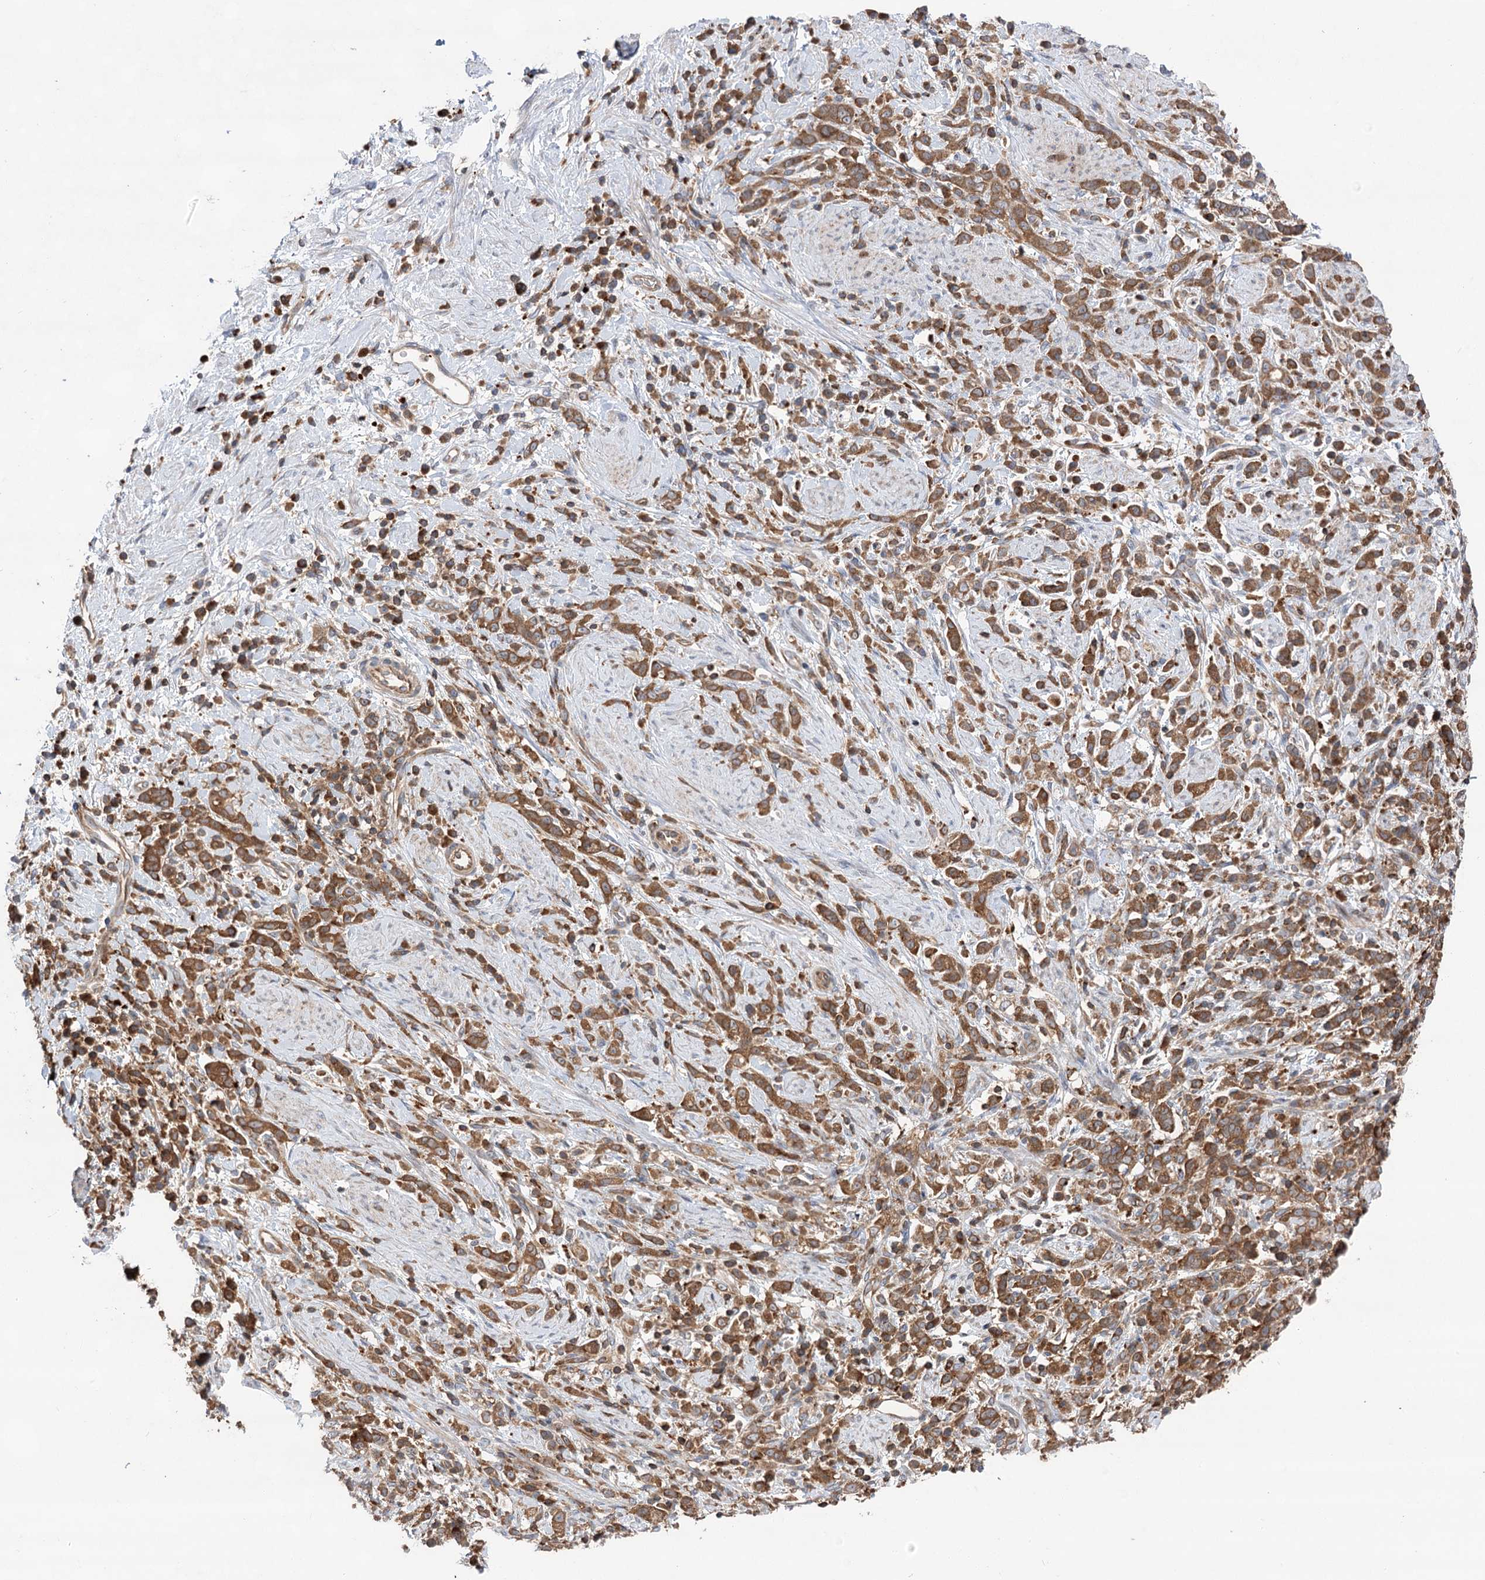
{"staining": {"intensity": "moderate", "quantity": ">75%", "location": "cytoplasmic/membranous"}, "tissue": "stomach cancer", "cell_type": "Tumor cells", "image_type": "cancer", "snomed": [{"axis": "morphology", "description": "Adenocarcinoma, NOS"}, {"axis": "topography", "description": "Stomach"}], "caption": "This photomicrograph reveals adenocarcinoma (stomach) stained with immunohistochemistry to label a protein in brown. The cytoplasmic/membranous of tumor cells show moderate positivity for the protein. Nuclei are counter-stained blue.", "gene": "VPS37B", "patient": {"sex": "female", "age": 60}}